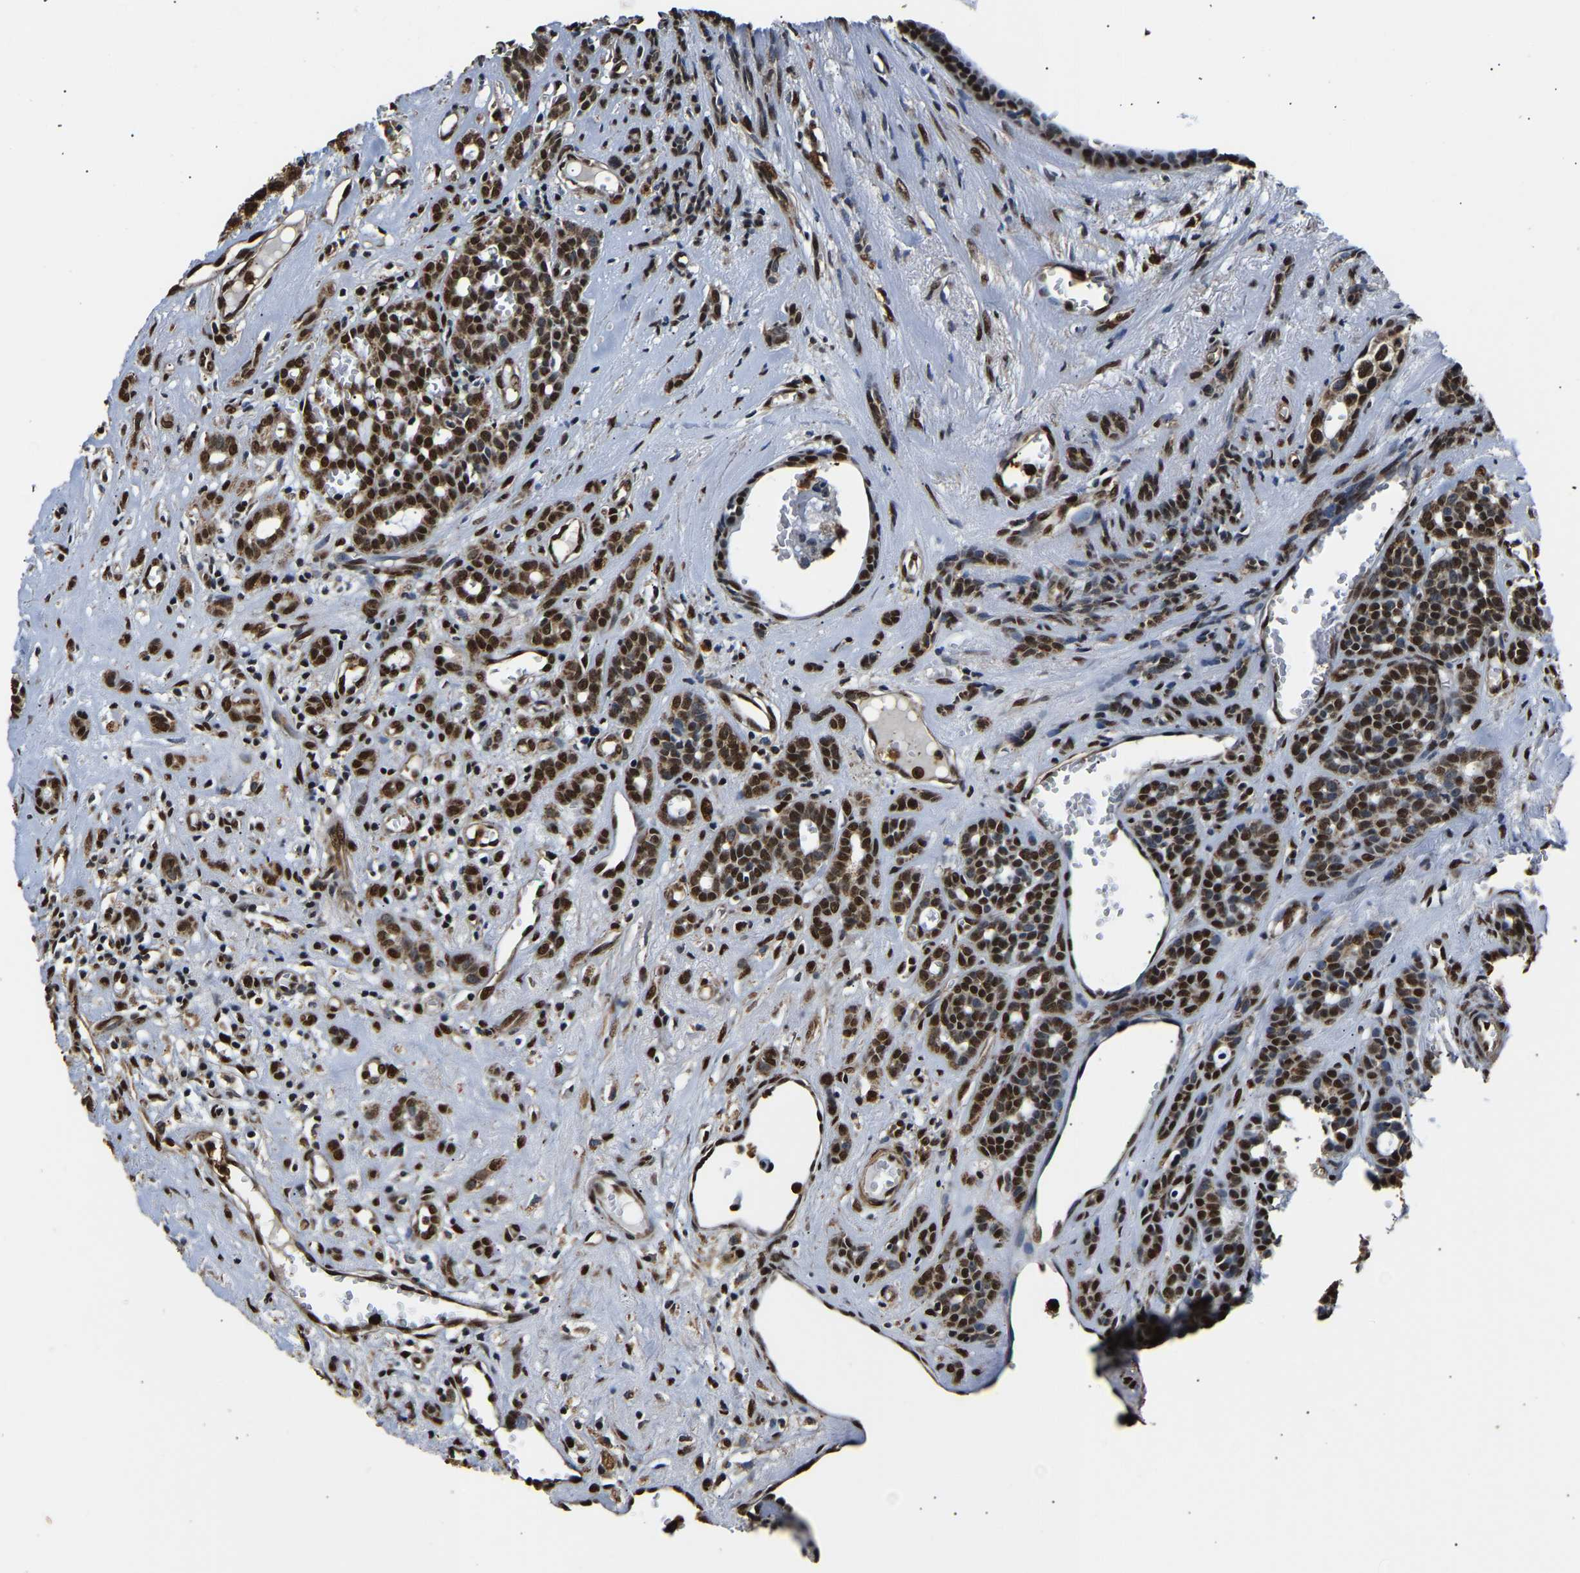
{"staining": {"intensity": "strong", "quantity": ">75%", "location": "nuclear"}, "tissue": "head and neck cancer", "cell_type": "Tumor cells", "image_type": "cancer", "snomed": [{"axis": "morphology", "description": "Adenocarcinoma, NOS"}, {"axis": "topography", "description": "Salivary gland, NOS"}, {"axis": "topography", "description": "Head-Neck"}], "caption": "IHC histopathology image of human head and neck cancer stained for a protein (brown), which shows high levels of strong nuclear positivity in approximately >75% of tumor cells.", "gene": "SAFB", "patient": {"sex": "female", "age": 76}}